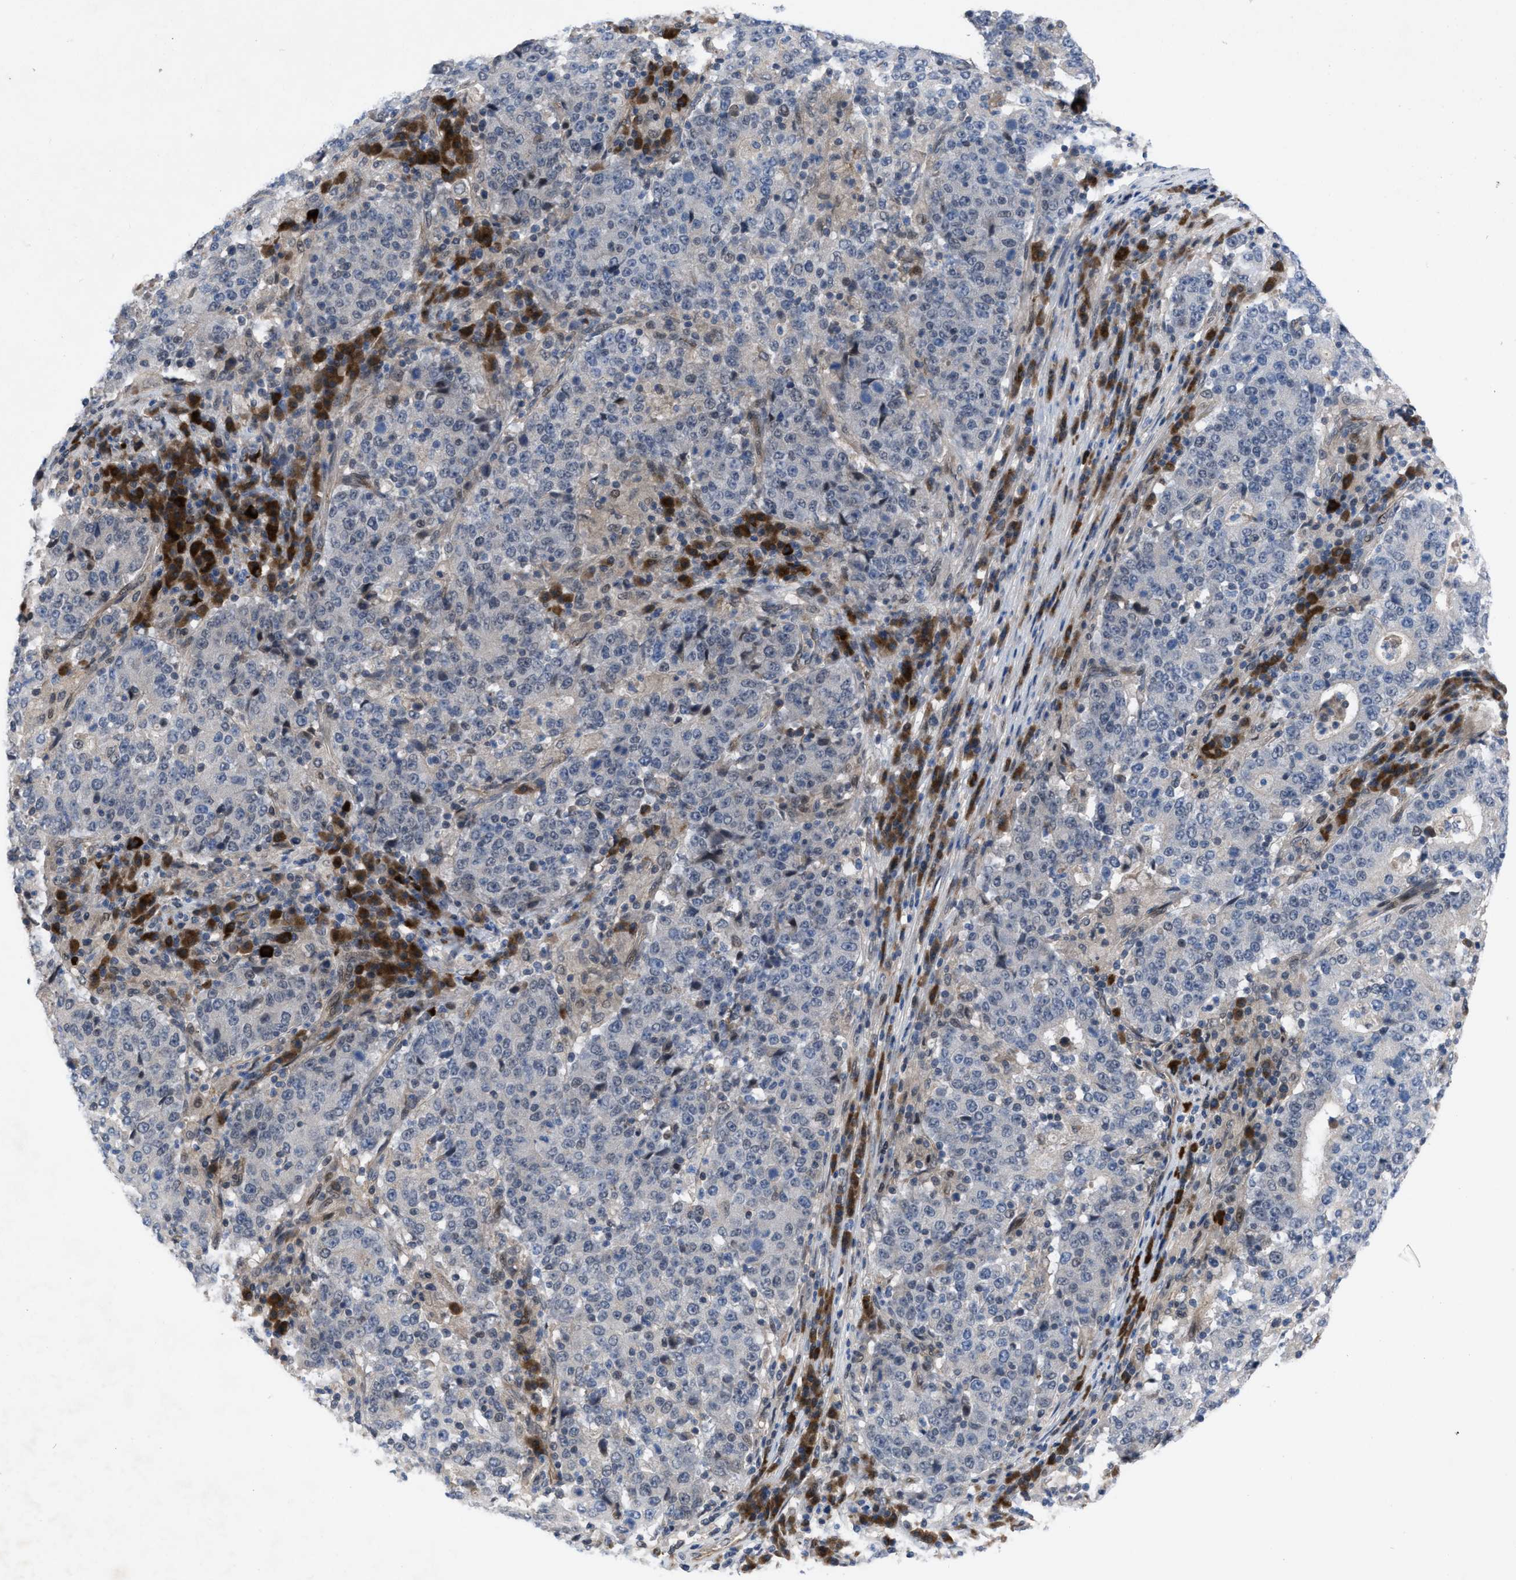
{"staining": {"intensity": "negative", "quantity": "none", "location": "none"}, "tissue": "stomach cancer", "cell_type": "Tumor cells", "image_type": "cancer", "snomed": [{"axis": "morphology", "description": "Adenocarcinoma, NOS"}, {"axis": "topography", "description": "Stomach"}], "caption": "The immunohistochemistry (IHC) photomicrograph has no significant staining in tumor cells of adenocarcinoma (stomach) tissue. (DAB immunohistochemistry (IHC) visualized using brightfield microscopy, high magnification).", "gene": "IL17RE", "patient": {"sex": "male", "age": 59}}